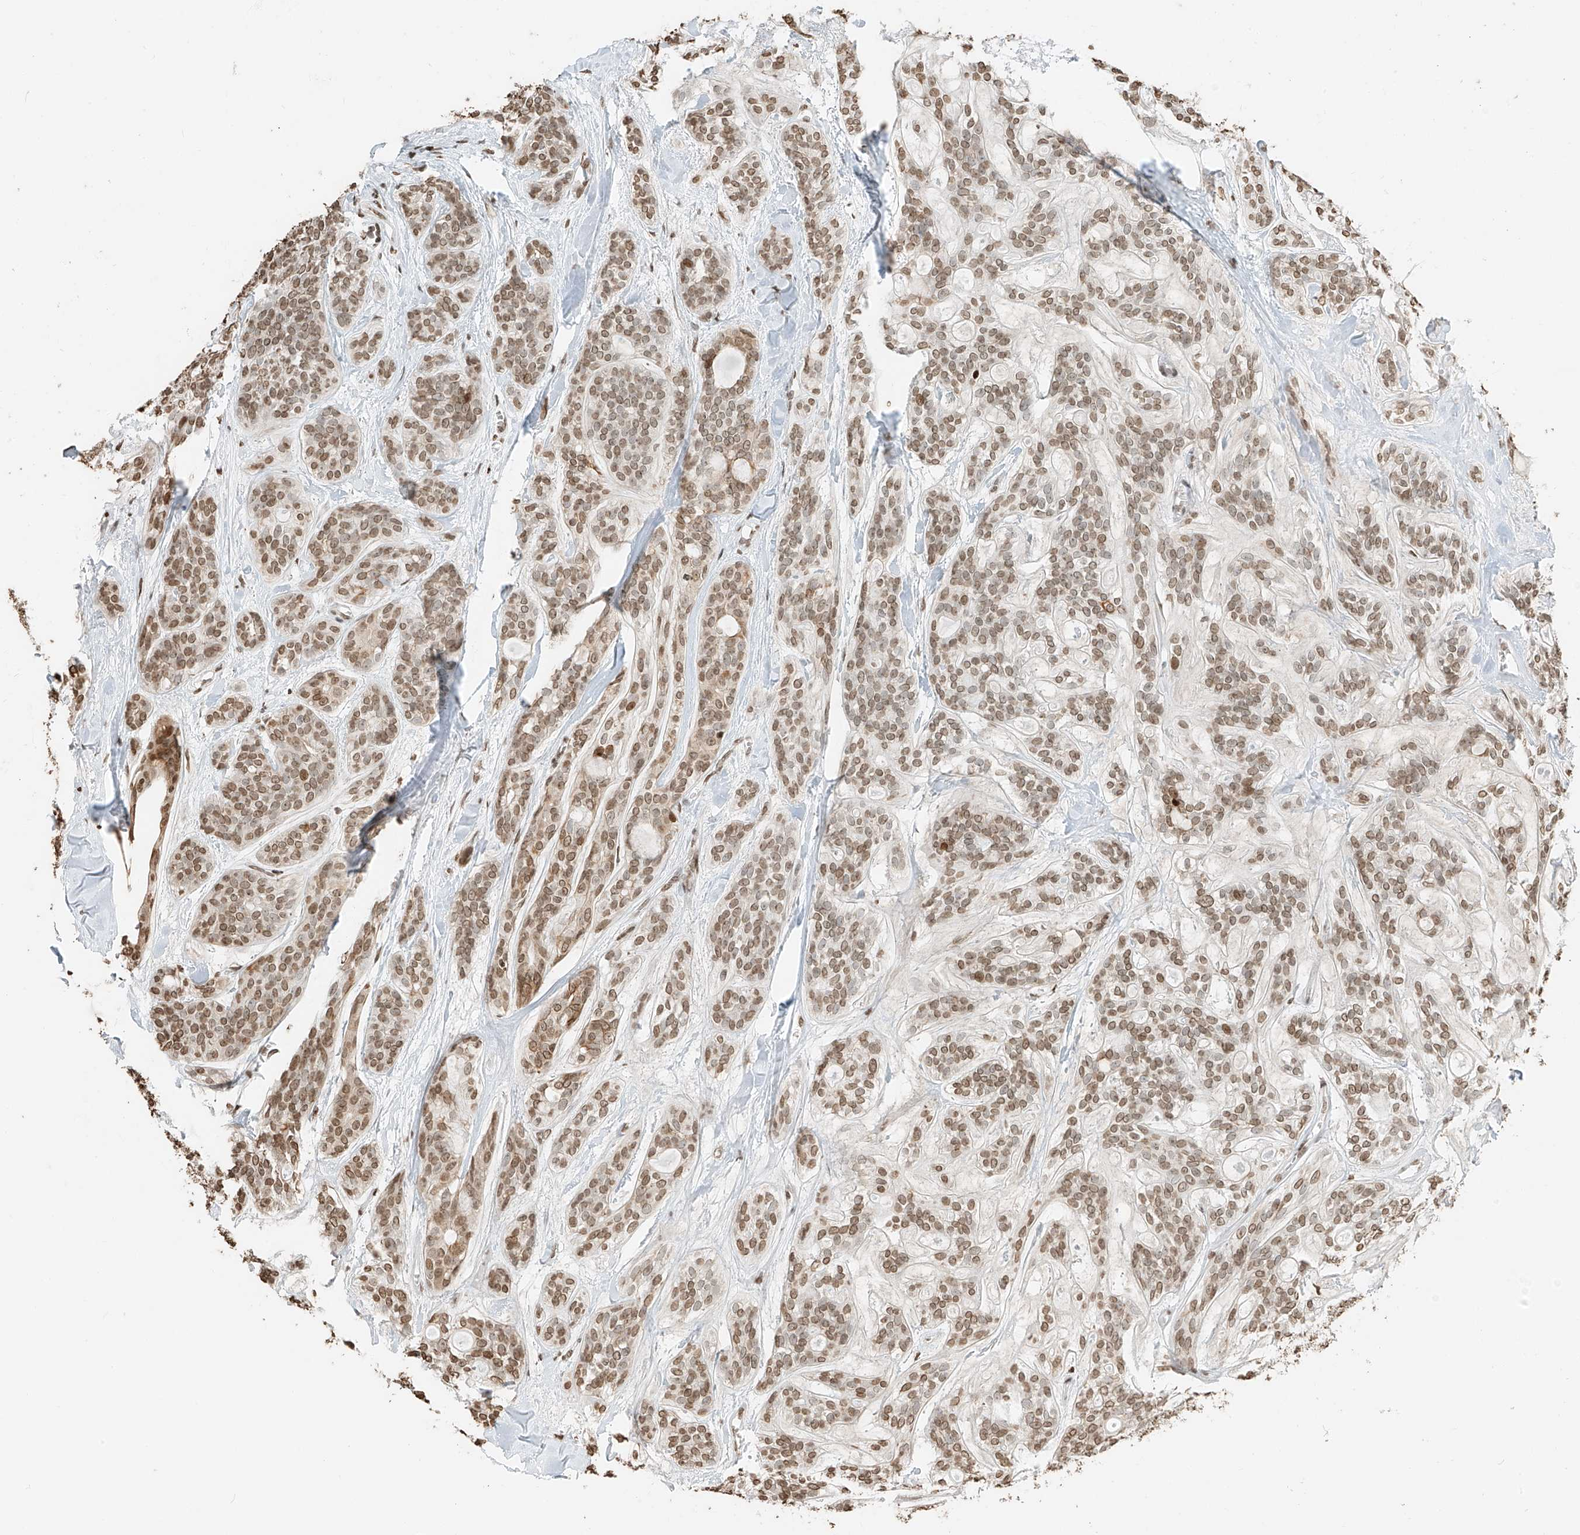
{"staining": {"intensity": "moderate", "quantity": ">75%", "location": "nuclear"}, "tissue": "head and neck cancer", "cell_type": "Tumor cells", "image_type": "cancer", "snomed": [{"axis": "morphology", "description": "Adenocarcinoma, NOS"}, {"axis": "topography", "description": "Head-Neck"}], "caption": "High-power microscopy captured an IHC histopathology image of head and neck adenocarcinoma, revealing moderate nuclear positivity in about >75% of tumor cells.", "gene": "C17orf58", "patient": {"sex": "male", "age": 66}}